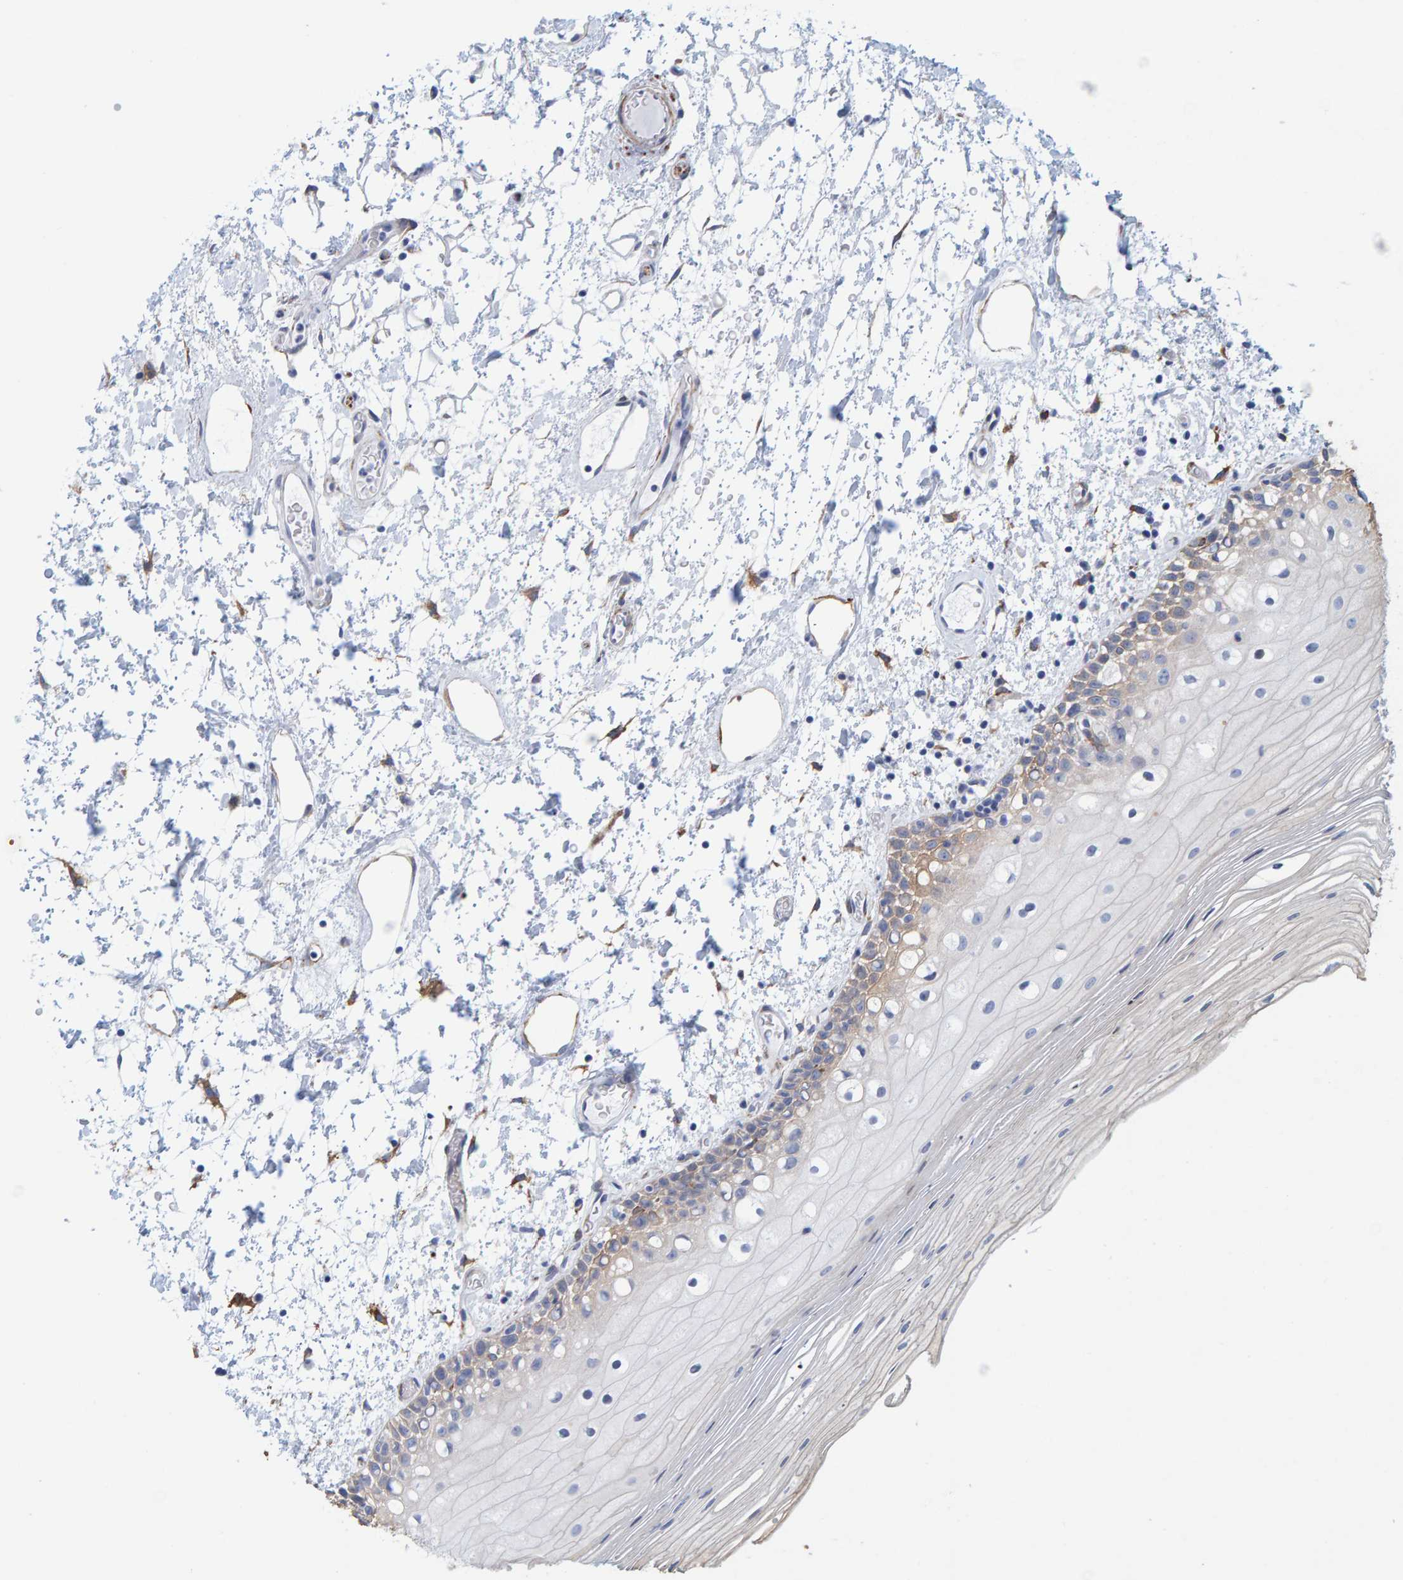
{"staining": {"intensity": "weak", "quantity": "<25%", "location": "cytoplasmic/membranous"}, "tissue": "oral mucosa", "cell_type": "Squamous epithelial cells", "image_type": "normal", "snomed": [{"axis": "morphology", "description": "Normal tissue, NOS"}, {"axis": "topography", "description": "Oral tissue"}], "caption": "Immunohistochemistry histopathology image of normal human oral mucosa stained for a protein (brown), which demonstrates no positivity in squamous epithelial cells. (Brightfield microscopy of DAB immunohistochemistry at high magnification).", "gene": "MAP1B", "patient": {"sex": "male", "age": 52}}